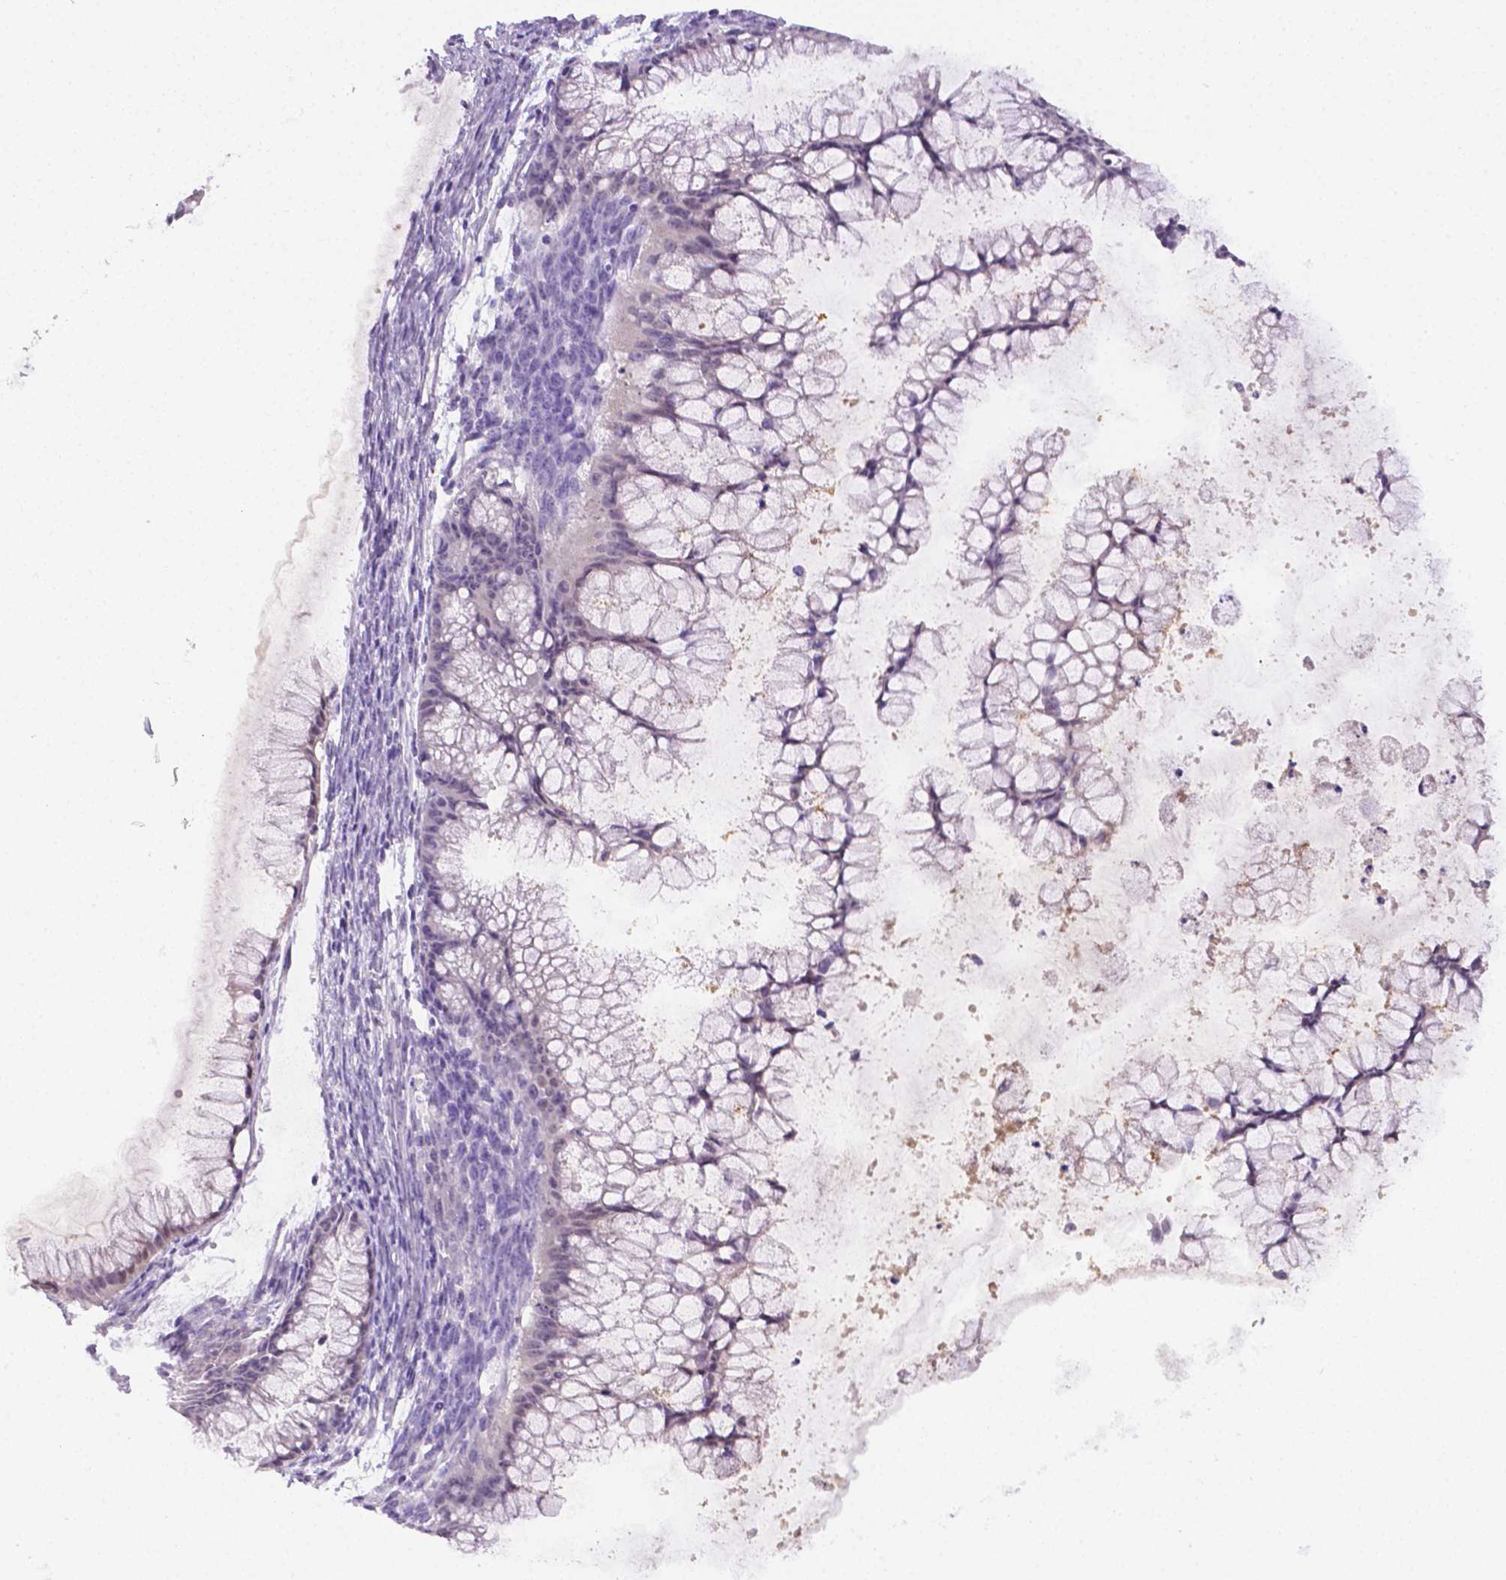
{"staining": {"intensity": "negative", "quantity": "none", "location": "none"}, "tissue": "ovarian cancer", "cell_type": "Tumor cells", "image_type": "cancer", "snomed": [{"axis": "morphology", "description": "Cystadenocarcinoma, mucinous, NOS"}, {"axis": "topography", "description": "Ovary"}], "caption": "DAB immunohistochemical staining of human ovarian mucinous cystadenocarcinoma demonstrates no significant staining in tumor cells.", "gene": "NXPH2", "patient": {"sex": "female", "age": 41}}